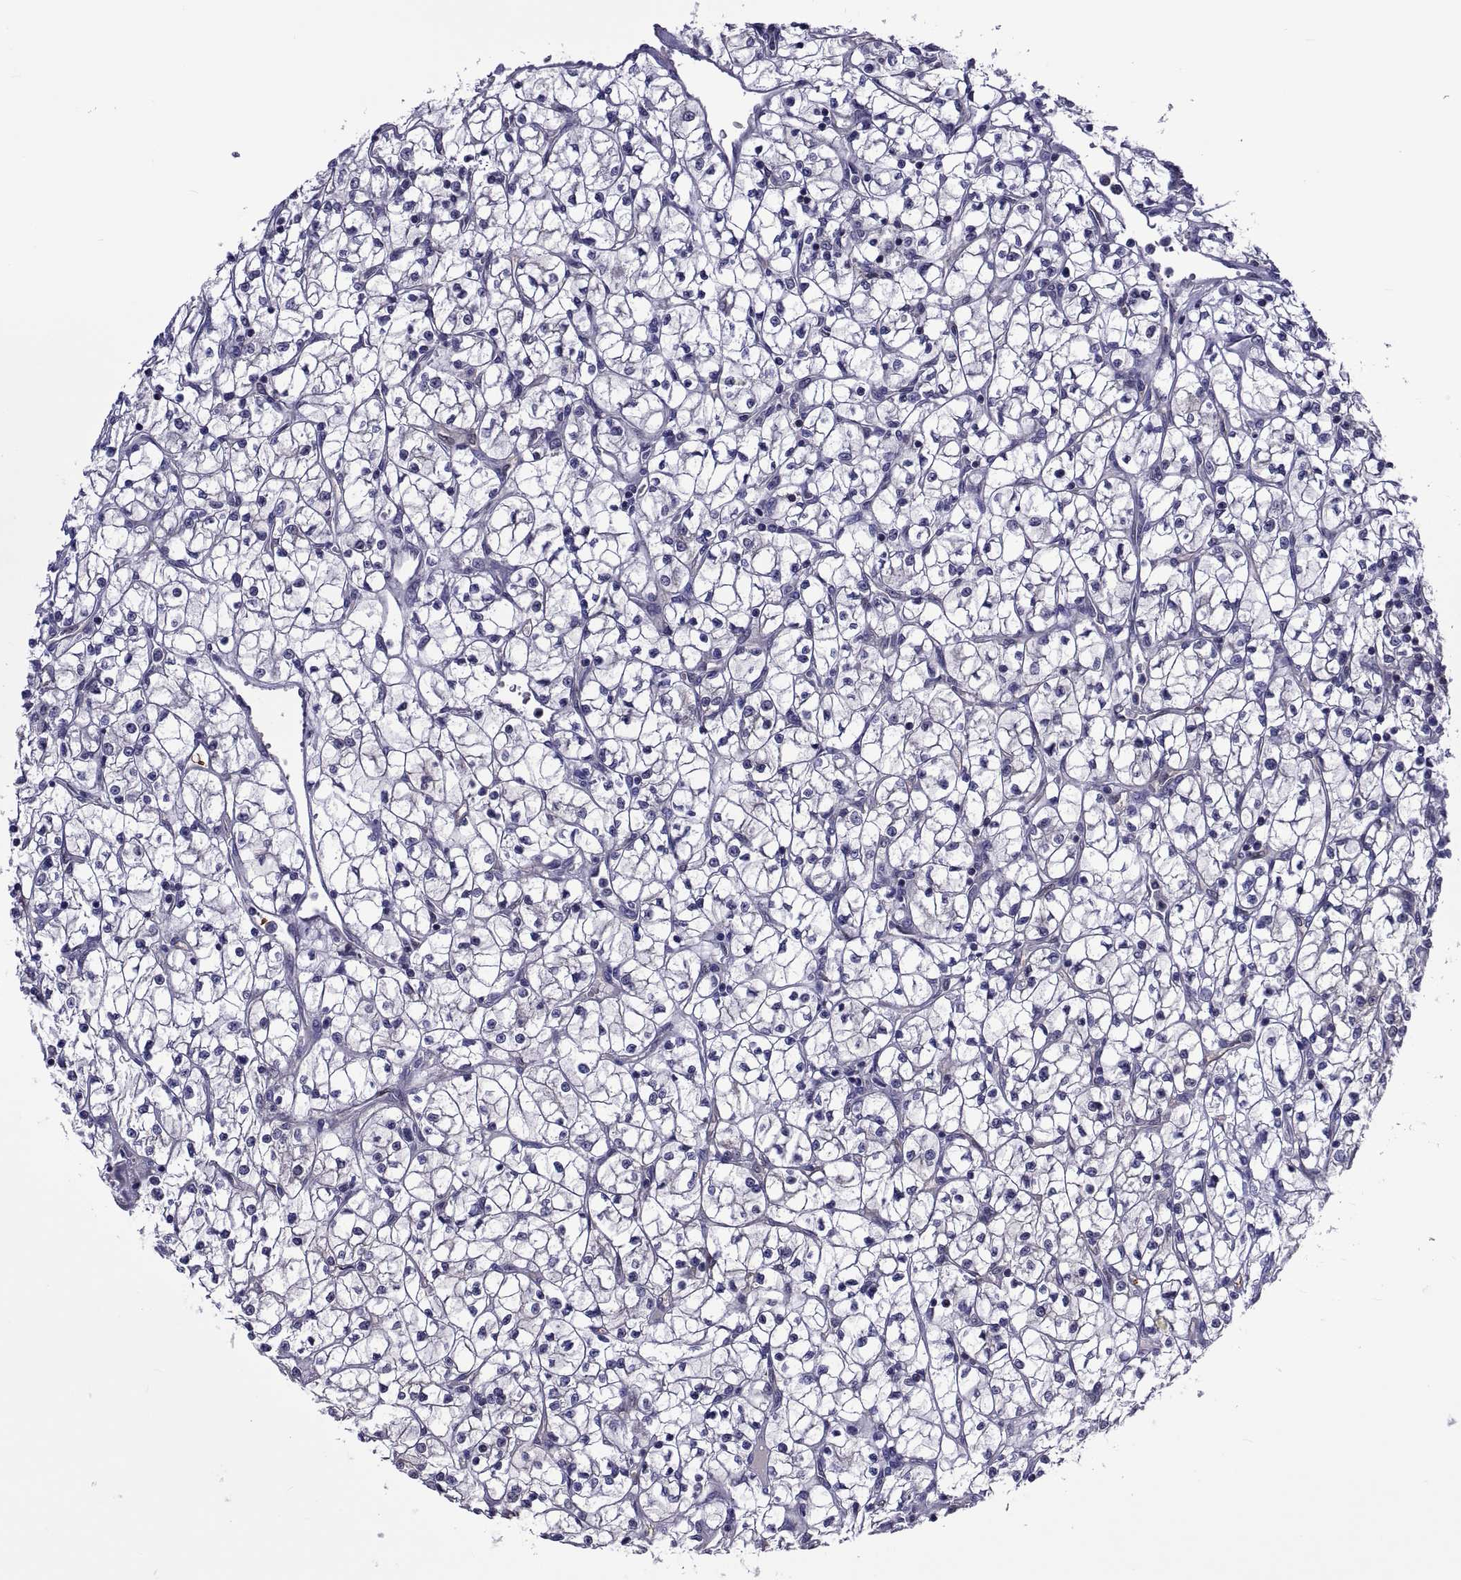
{"staining": {"intensity": "negative", "quantity": "none", "location": "none"}, "tissue": "renal cancer", "cell_type": "Tumor cells", "image_type": "cancer", "snomed": [{"axis": "morphology", "description": "Adenocarcinoma, NOS"}, {"axis": "topography", "description": "Kidney"}], "caption": "Tumor cells are negative for protein expression in human renal adenocarcinoma. (DAB (3,3'-diaminobenzidine) immunohistochemistry visualized using brightfield microscopy, high magnification).", "gene": "LCN9", "patient": {"sex": "female", "age": 64}}